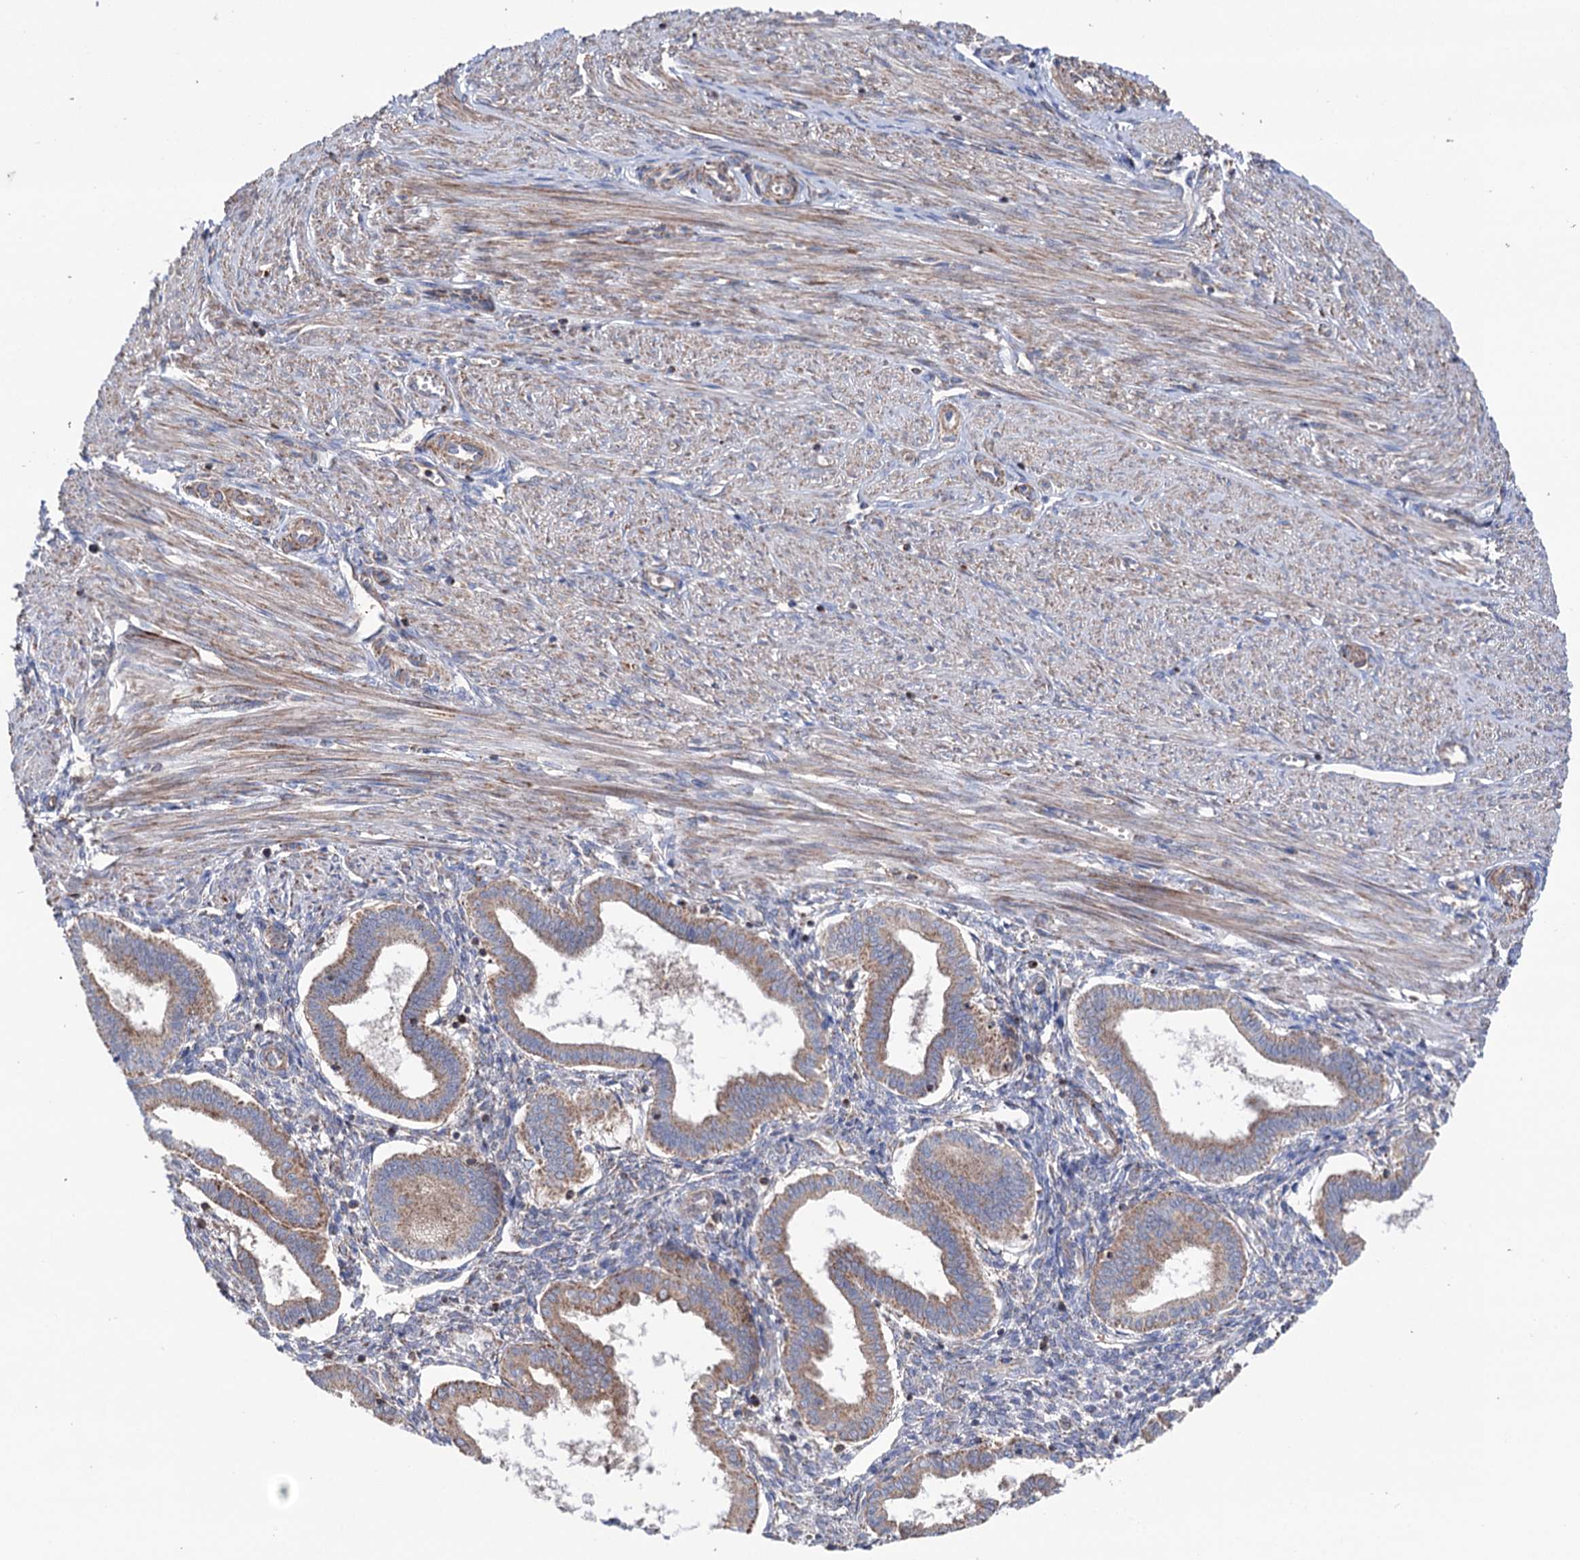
{"staining": {"intensity": "negative", "quantity": "none", "location": "none"}, "tissue": "endometrium", "cell_type": "Cells in endometrial stroma", "image_type": "normal", "snomed": [{"axis": "morphology", "description": "Normal tissue, NOS"}, {"axis": "topography", "description": "Endometrium"}], "caption": "Benign endometrium was stained to show a protein in brown. There is no significant expression in cells in endometrial stroma. (Brightfield microscopy of DAB IHC at high magnification).", "gene": "SUCLA2", "patient": {"sex": "female", "age": 25}}